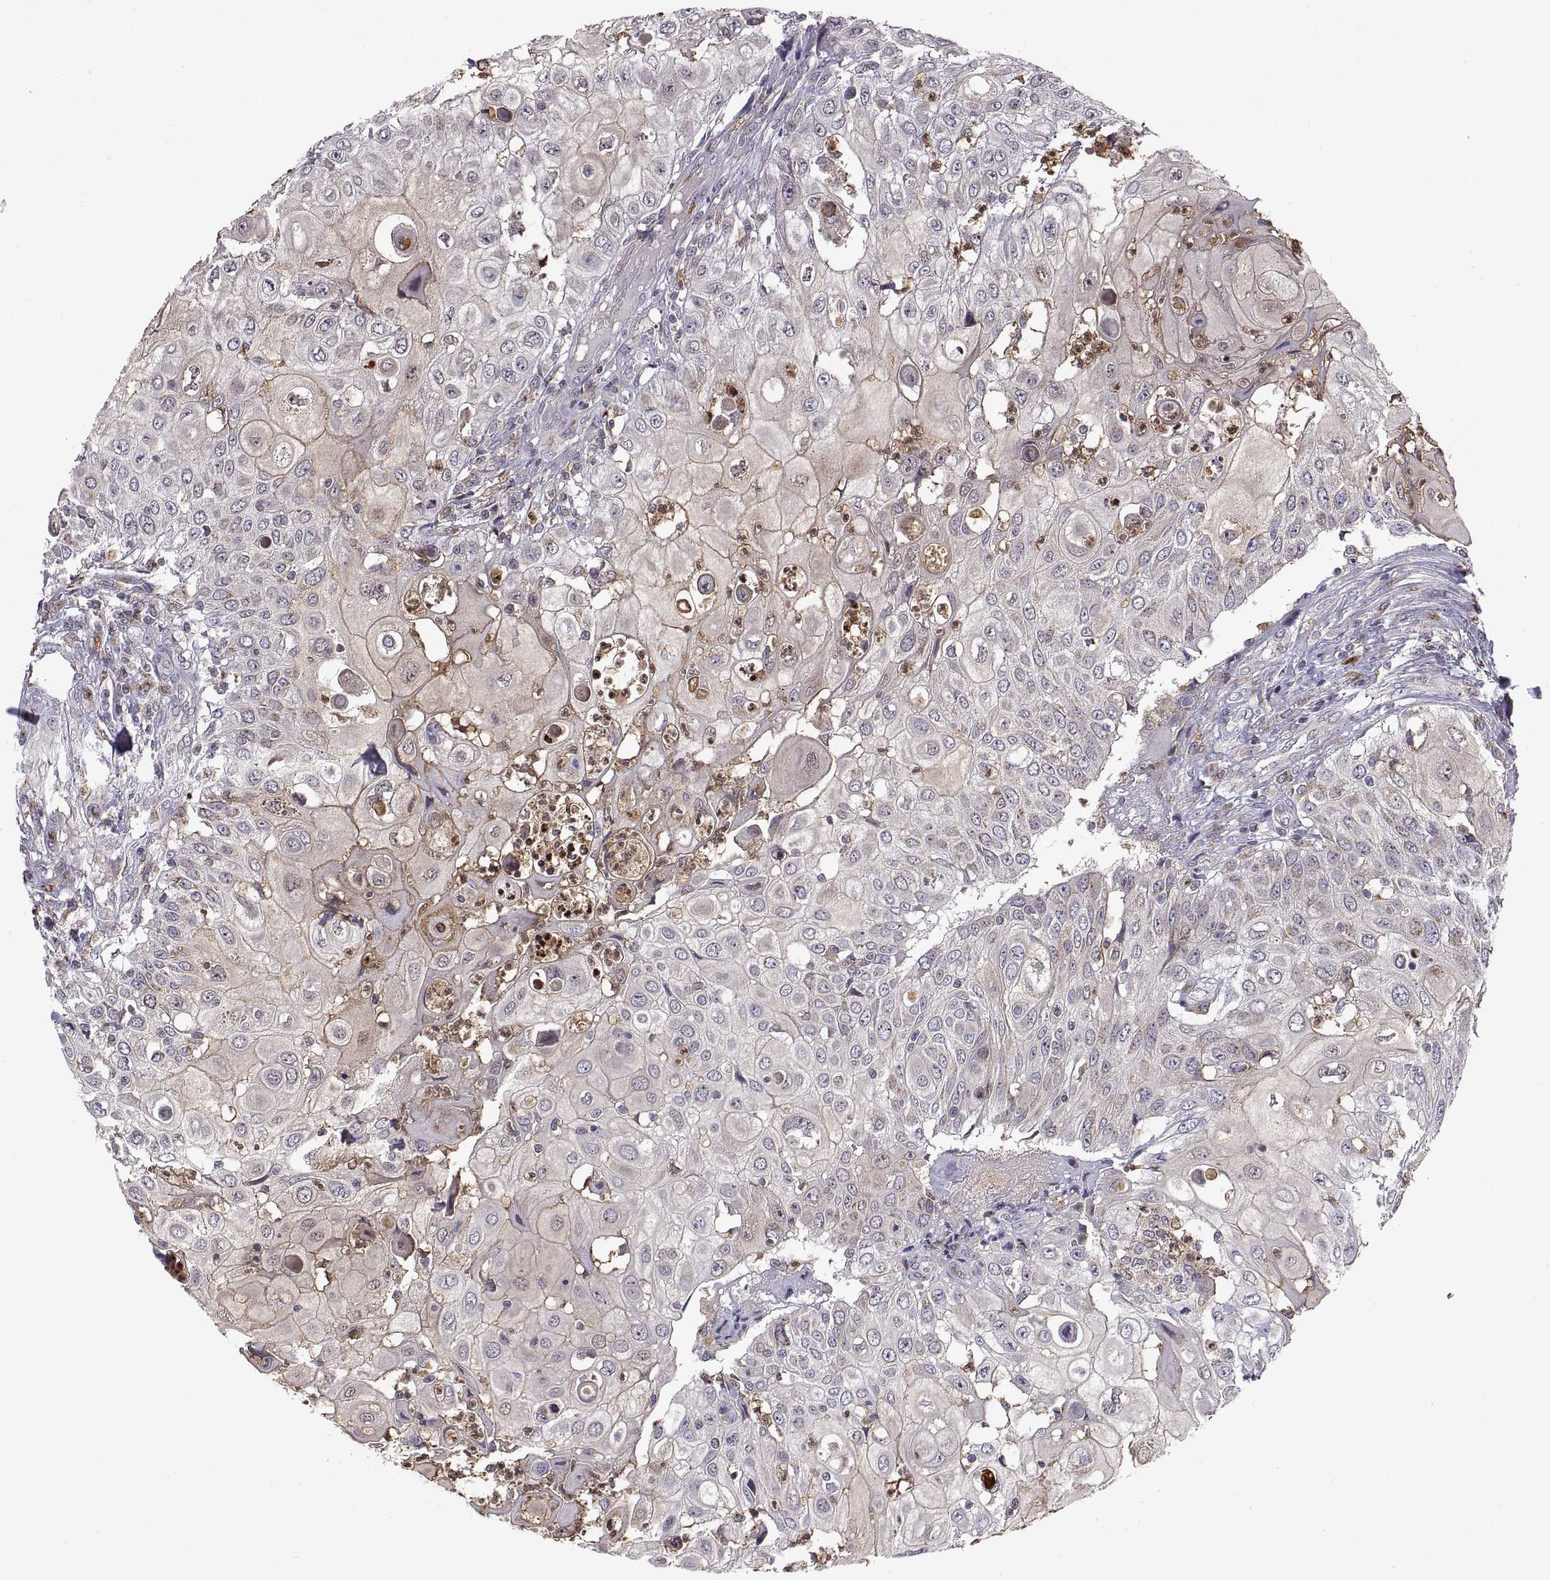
{"staining": {"intensity": "weak", "quantity": "<25%", "location": "cytoplasmic/membranous"}, "tissue": "urothelial cancer", "cell_type": "Tumor cells", "image_type": "cancer", "snomed": [{"axis": "morphology", "description": "Urothelial carcinoma, High grade"}, {"axis": "topography", "description": "Urinary bladder"}], "caption": "DAB (3,3'-diaminobenzidine) immunohistochemical staining of urothelial cancer exhibits no significant staining in tumor cells. Brightfield microscopy of immunohistochemistry stained with DAB (3,3'-diaminobenzidine) (brown) and hematoxylin (blue), captured at high magnification.", "gene": "ACAP1", "patient": {"sex": "female", "age": 79}}